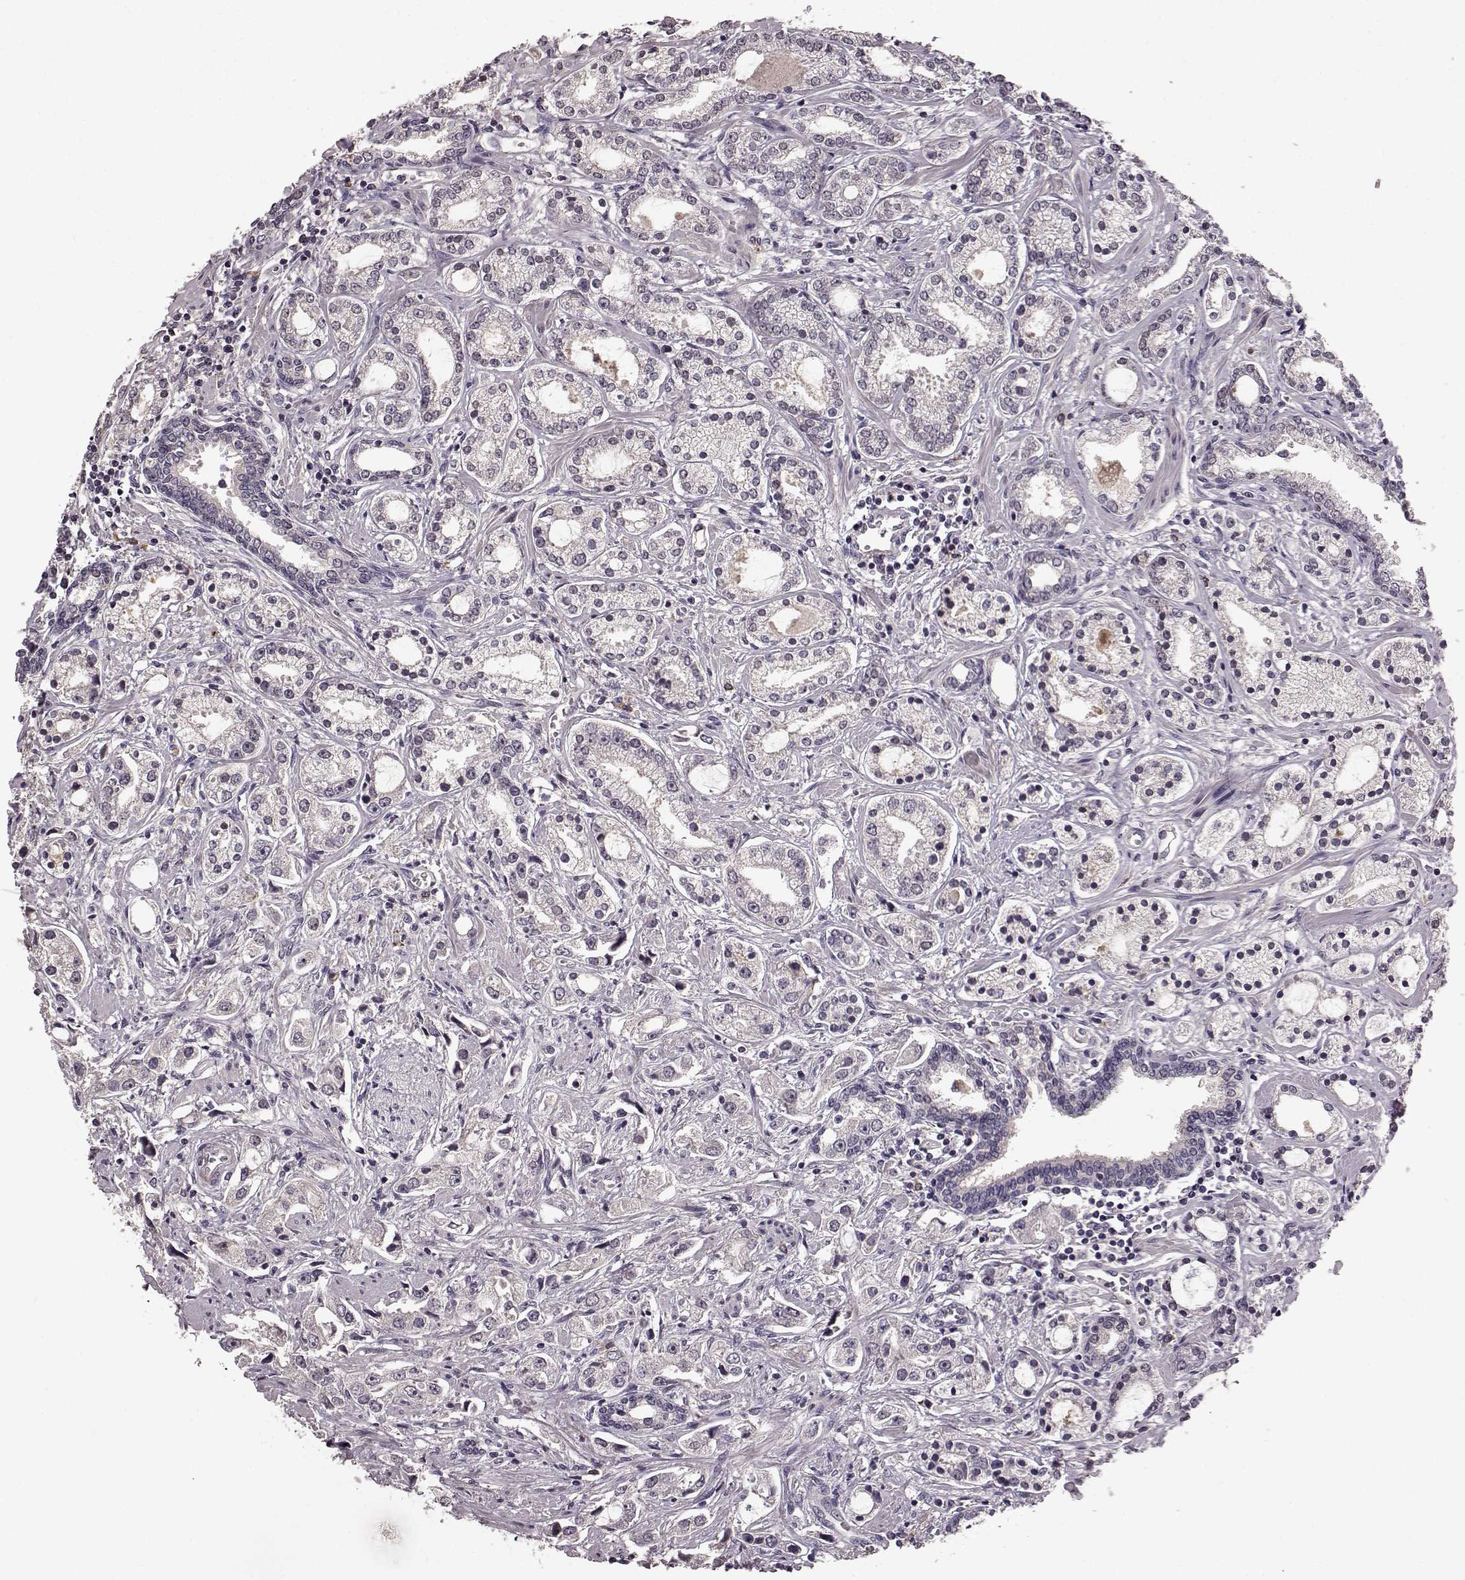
{"staining": {"intensity": "negative", "quantity": "none", "location": "none"}, "tissue": "prostate cancer", "cell_type": "Tumor cells", "image_type": "cancer", "snomed": [{"axis": "morphology", "description": "Adenocarcinoma, Medium grade"}, {"axis": "topography", "description": "Prostate"}], "caption": "High magnification brightfield microscopy of prostate cancer (medium-grade adenocarcinoma) stained with DAB (3,3'-diaminobenzidine) (brown) and counterstained with hematoxylin (blue): tumor cells show no significant positivity.", "gene": "NRL", "patient": {"sex": "male", "age": 57}}